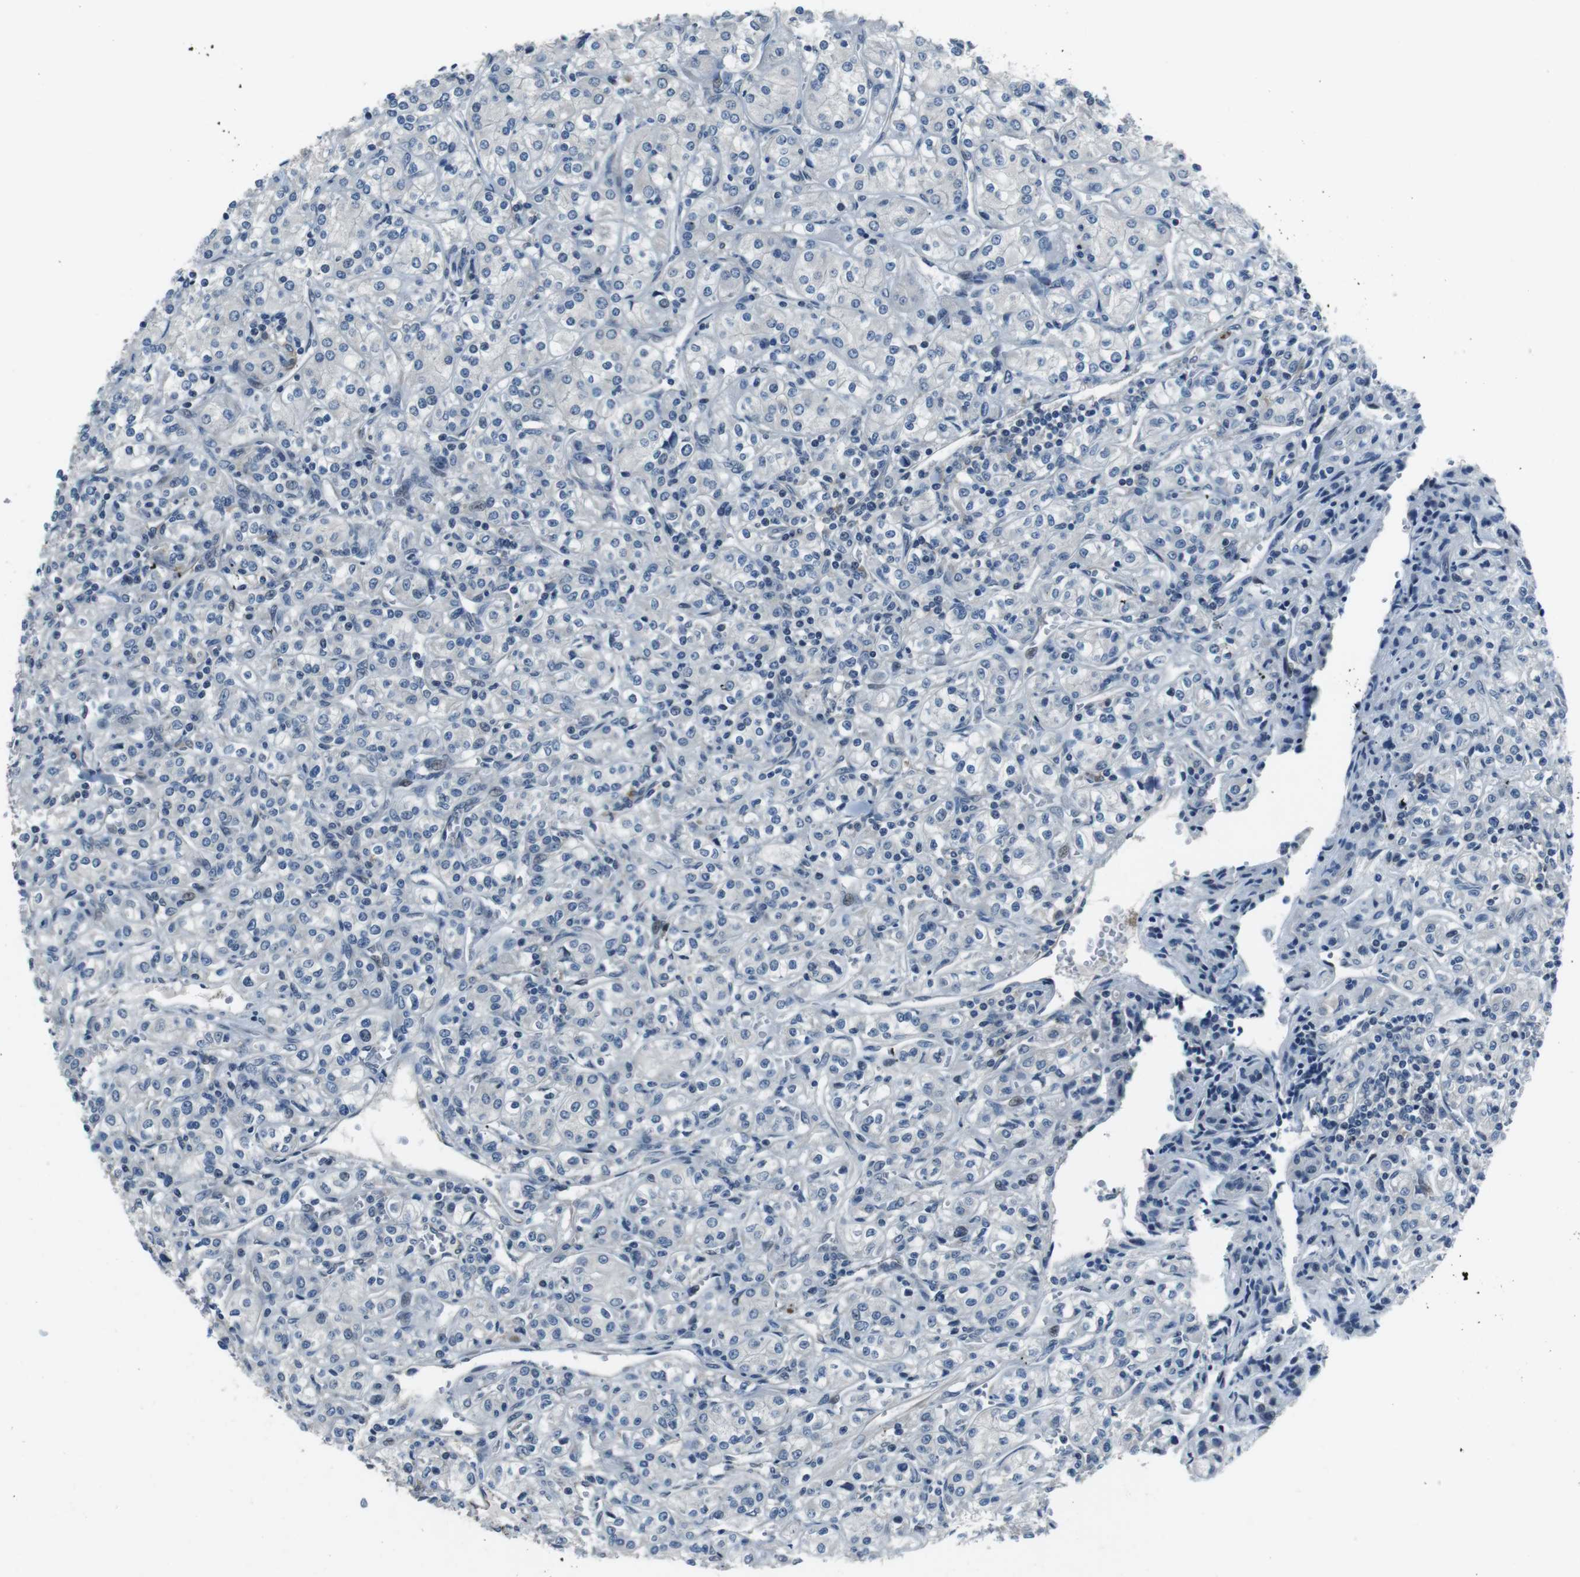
{"staining": {"intensity": "negative", "quantity": "none", "location": "none"}, "tissue": "renal cancer", "cell_type": "Tumor cells", "image_type": "cancer", "snomed": [{"axis": "morphology", "description": "Adenocarcinoma, NOS"}, {"axis": "topography", "description": "Kidney"}], "caption": "Immunohistochemical staining of renal cancer exhibits no significant expression in tumor cells. Nuclei are stained in blue.", "gene": "LRRC49", "patient": {"sex": "male", "age": 77}}